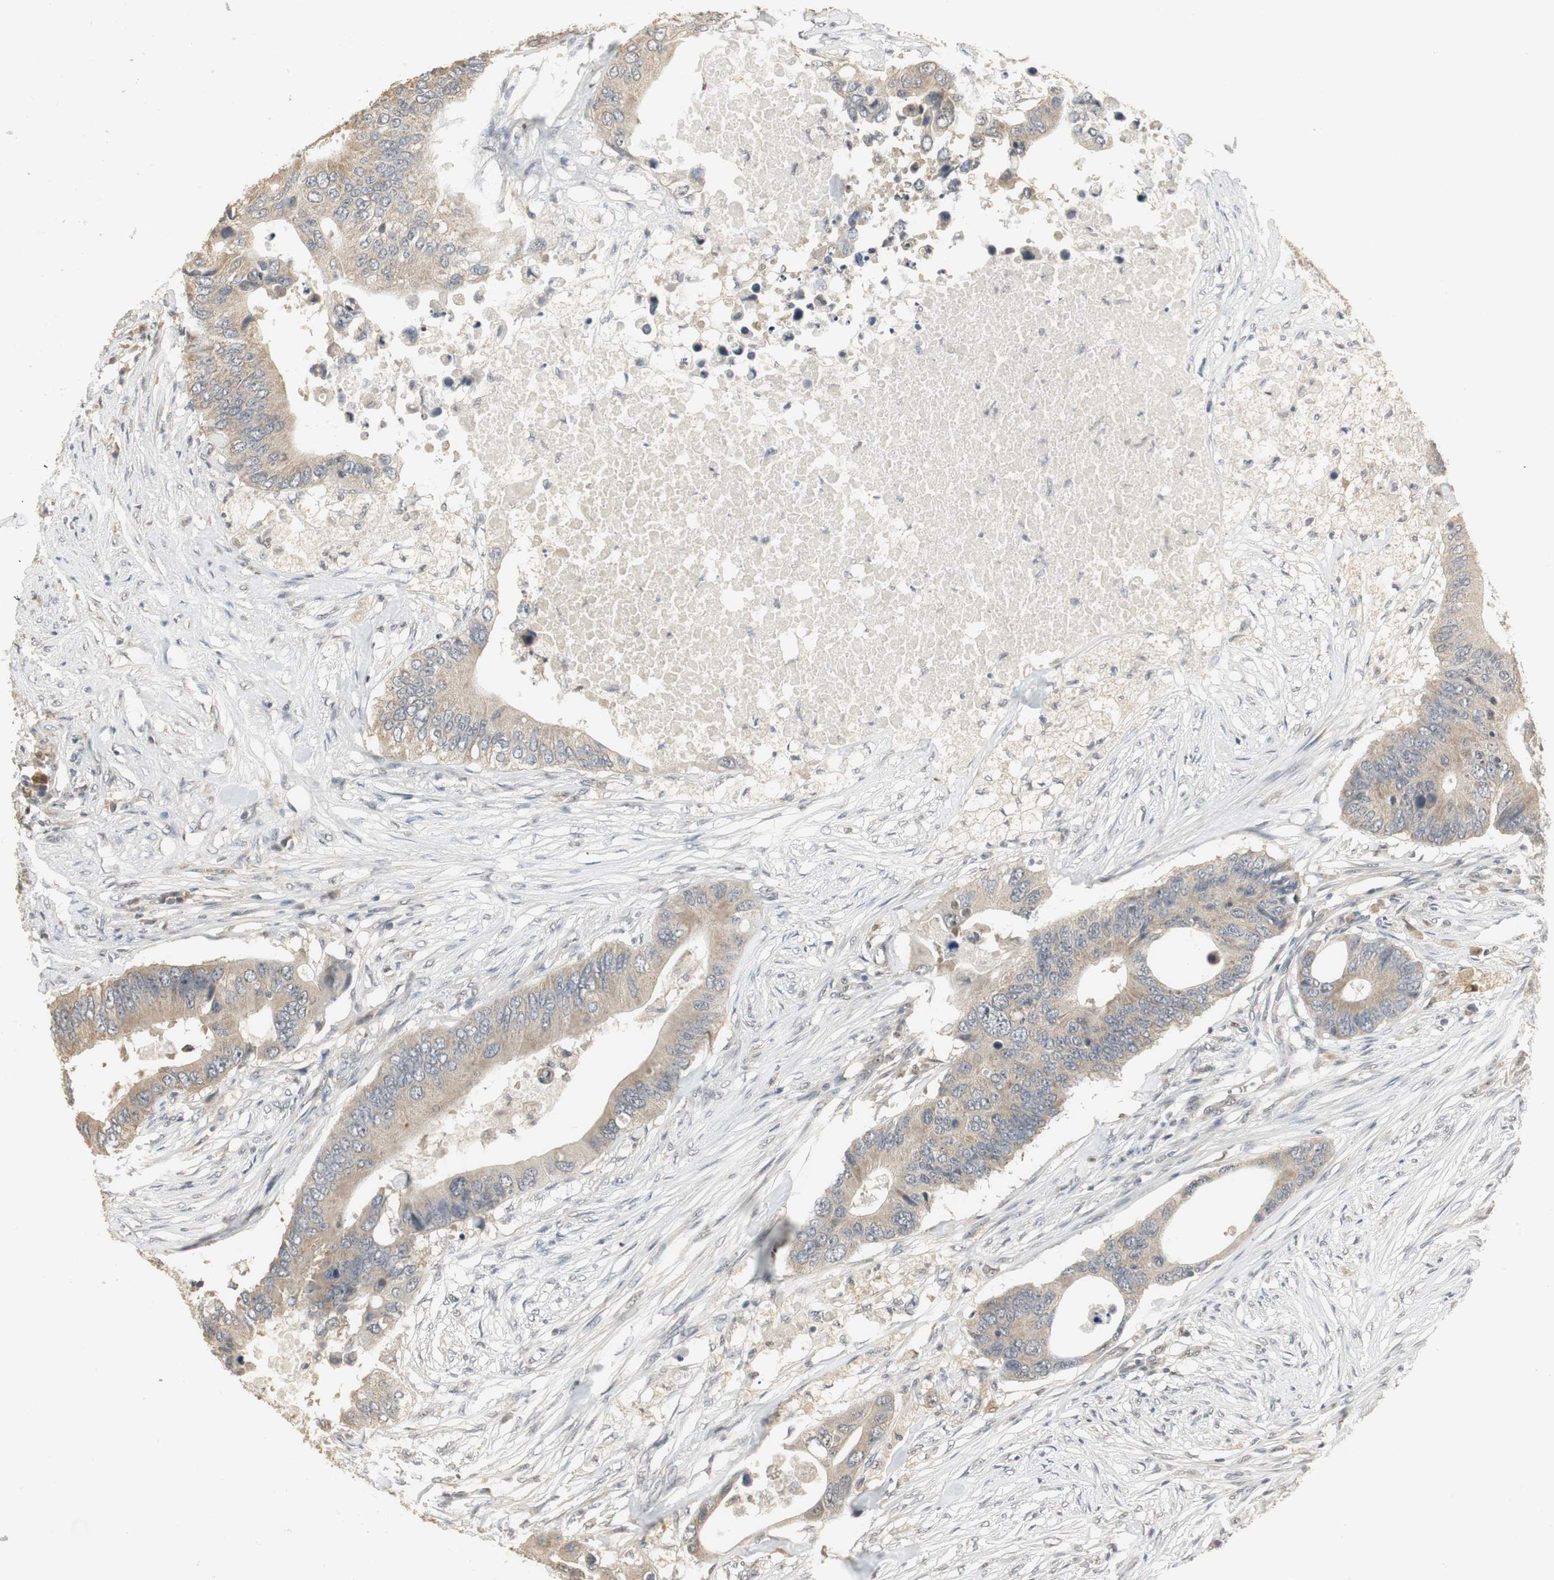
{"staining": {"intensity": "weak", "quantity": ">75%", "location": "cytoplasmic/membranous"}, "tissue": "colorectal cancer", "cell_type": "Tumor cells", "image_type": "cancer", "snomed": [{"axis": "morphology", "description": "Adenocarcinoma, NOS"}, {"axis": "topography", "description": "Colon"}], "caption": "Immunohistochemistry (IHC) (DAB) staining of adenocarcinoma (colorectal) reveals weak cytoplasmic/membranous protein positivity in approximately >75% of tumor cells.", "gene": "ELOA", "patient": {"sex": "male", "age": 71}}